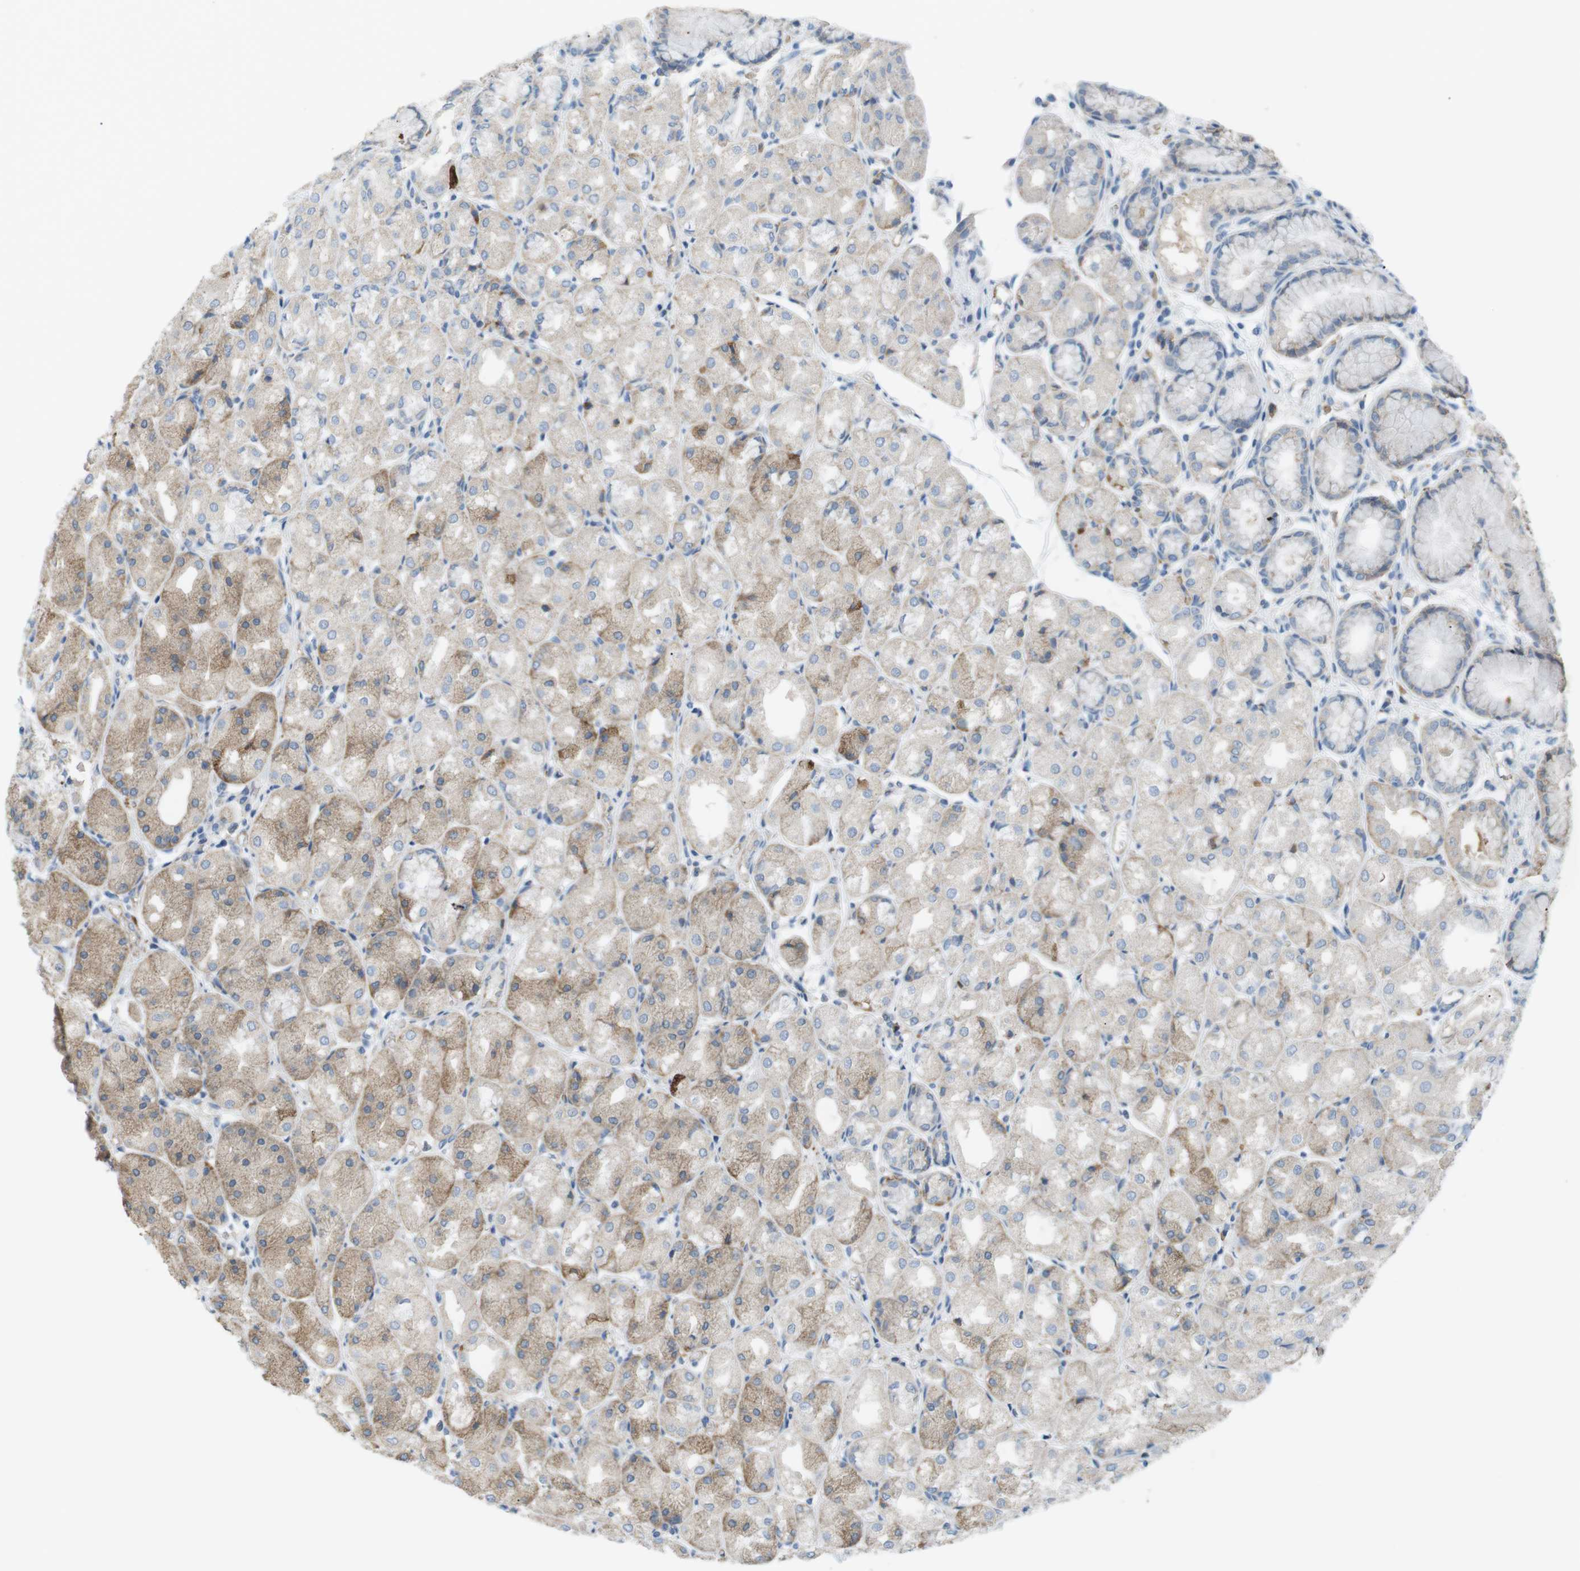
{"staining": {"intensity": "moderate", "quantity": "25%-75%", "location": "cytoplasmic/membranous"}, "tissue": "stomach", "cell_type": "Glandular cells", "image_type": "normal", "snomed": [{"axis": "morphology", "description": "Normal tissue, NOS"}, {"axis": "topography", "description": "Stomach, upper"}], "caption": "Protein staining of normal stomach shows moderate cytoplasmic/membranous staining in about 25%-75% of glandular cells. (DAB IHC, brown staining for protein, blue staining for nuclei).", "gene": "VAMP1", "patient": {"sex": "male", "age": 72}}